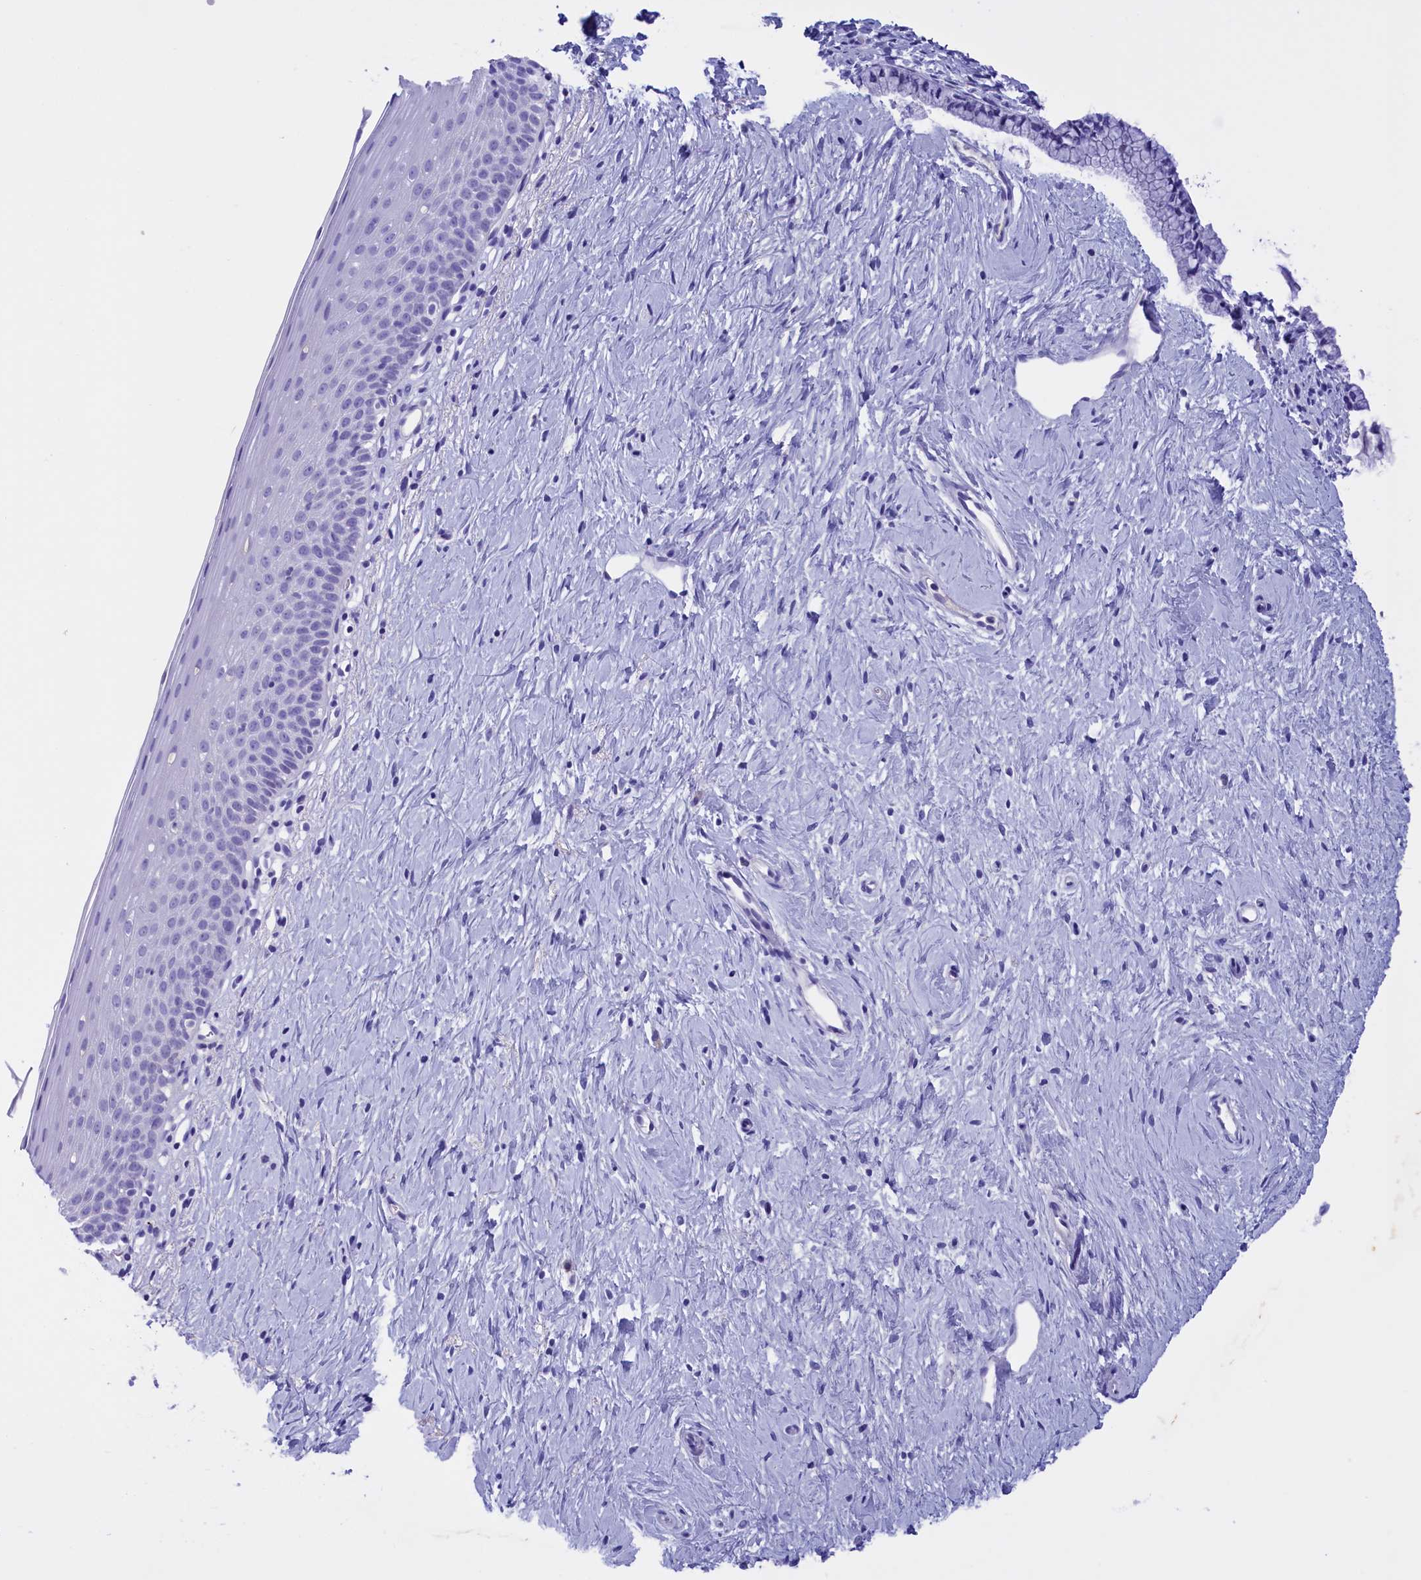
{"staining": {"intensity": "negative", "quantity": "none", "location": "none"}, "tissue": "cervix", "cell_type": "Glandular cells", "image_type": "normal", "snomed": [{"axis": "morphology", "description": "Normal tissue, NOS"}, {"axis": "topography", "description": "Cervix"}], "caption": "Immunohistochemical staining of benign human cervix reveals no significant positivity in glandular cells.", "gene": "PROK2", "patient": {"sex": "female", "age": 57}}